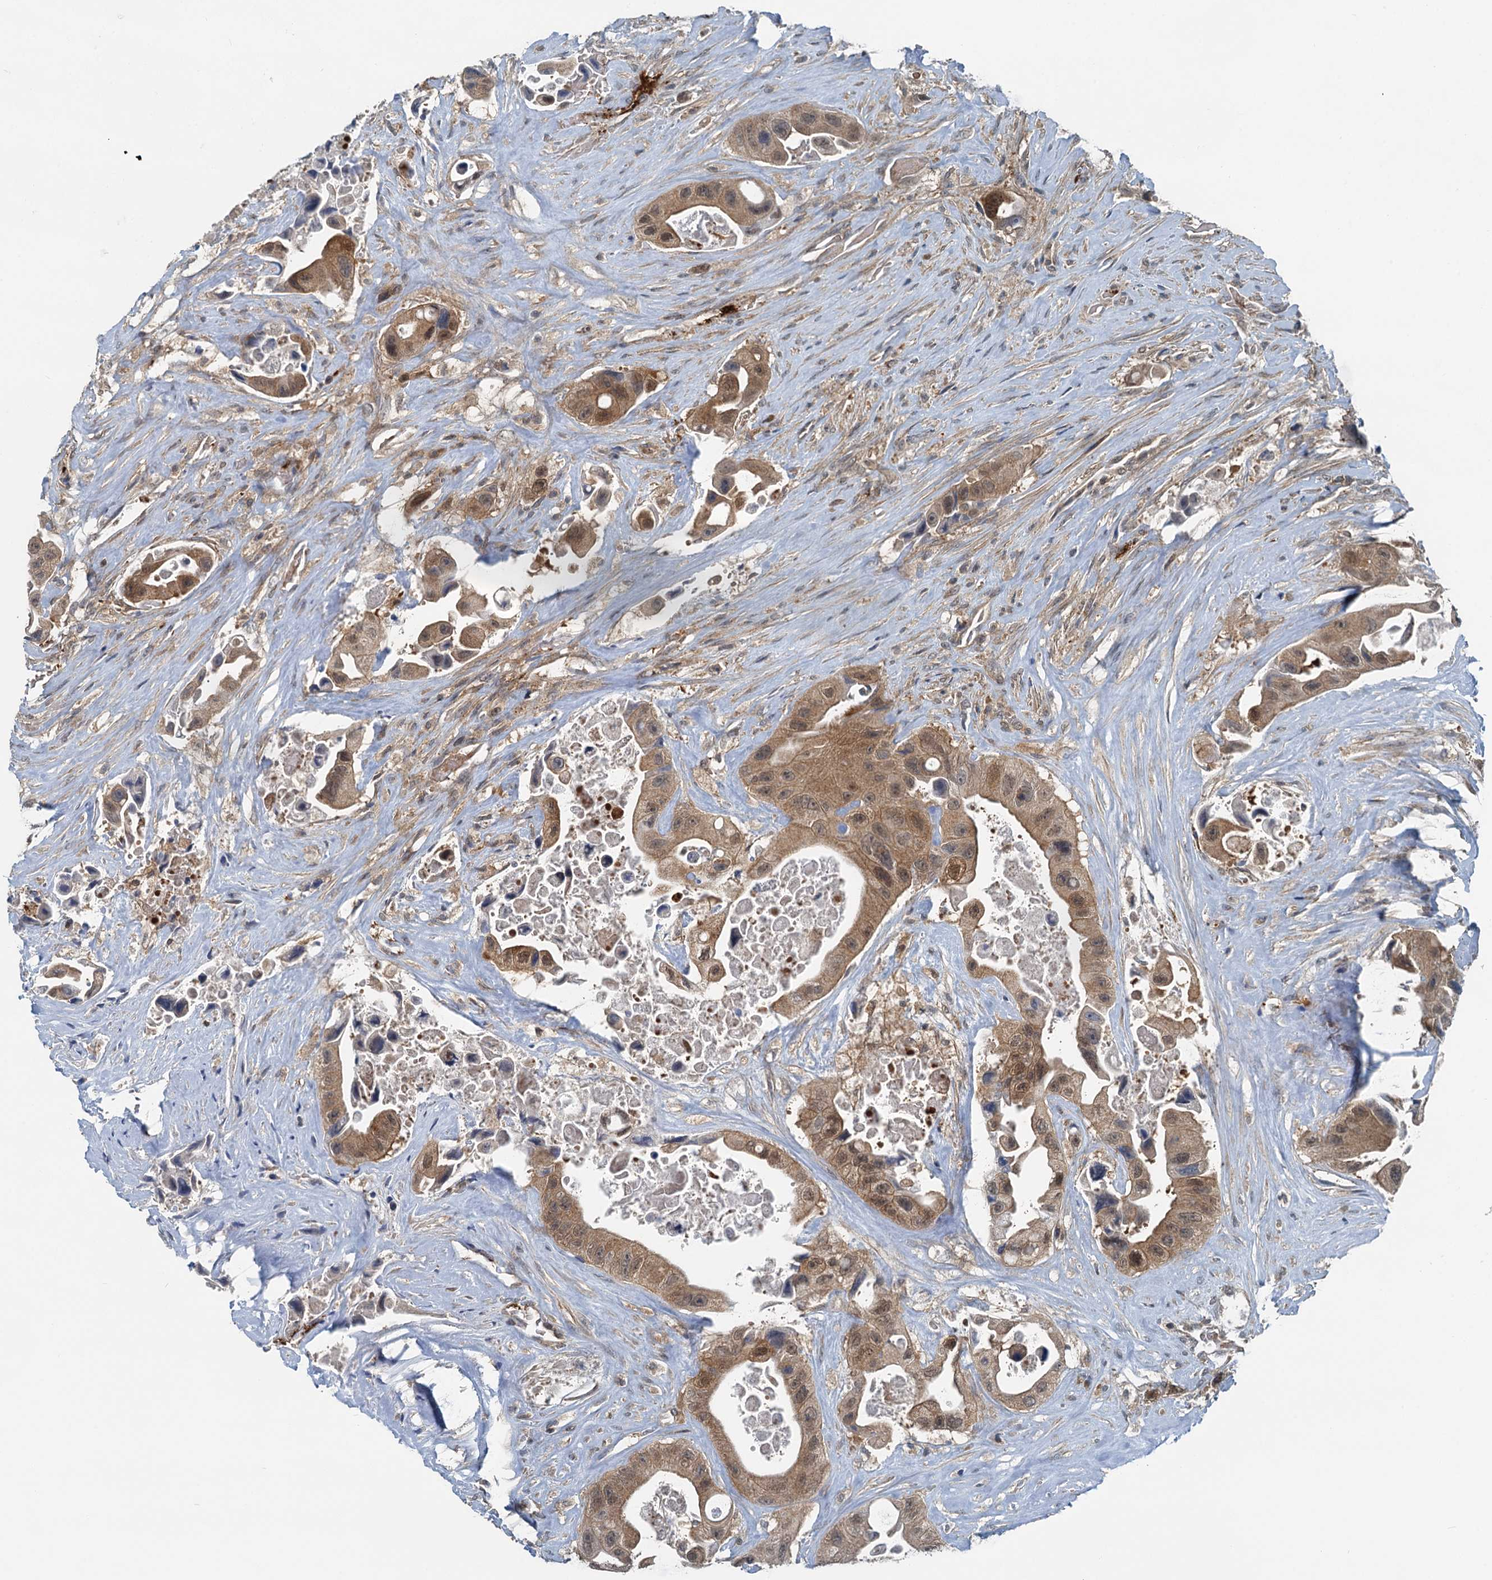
{"staining": {"intensity": "moderate", "quantity": ">75%", "location": "cytoplasmic/membranous,nuclear"}, "tissue": "colorectal cancer", "cell_type": "Tumor cells", "image_type": "cancer", "snomed": [{"axis": "morphology", "description": "Adenocarcinoma, NOS"}, {"axis": "topography", "description": "Colon"}], "caption": "This photomicrograph demonstrates immunohistochemistry staining of colorectal adenocarcinoma, with medium moderate cytoplasmic/membranous and nuclear expression in about >75% of tumor cells.", "gene": "GCLM", "patient": {"sex": "female", "age": 46}}